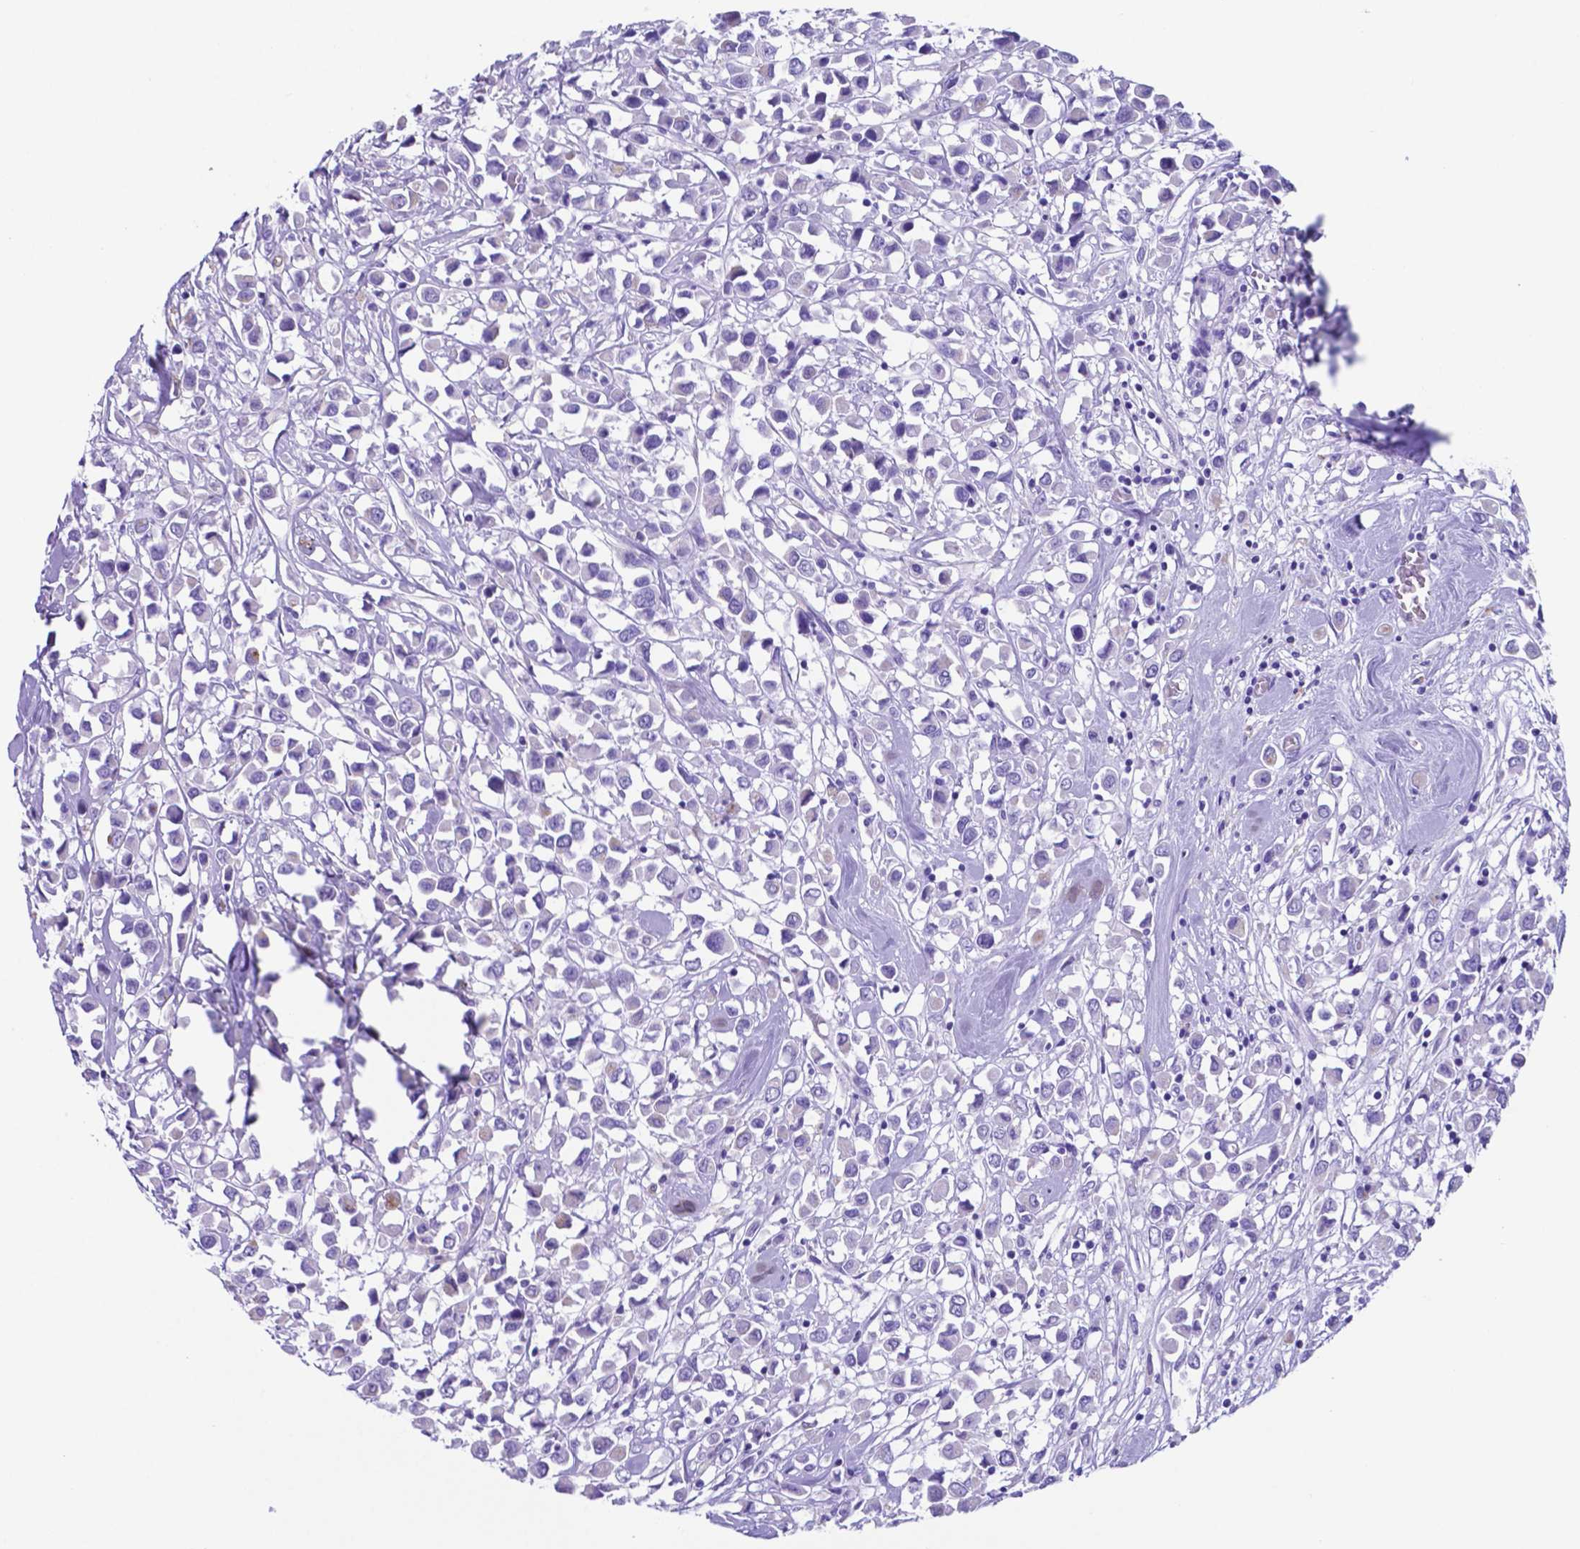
{"staining": {"intensity": "negative", "quantity": "none", "location": "none"}, "tissue": "breast cancer", "cell_type": "Tumor cells", "image_type": "cancer", "snomed": [{"axis": "morphology", "description": "Duct carcinoma"}, {"axis": "topography", "description": "Breast"}], "caption": "Immunohistochemistry micrograph of neoplastic tissue: human invasive ductal carcinoma (breast) stained with DAB (3,3'-diaminobenzidine) demonstrates no significant protein staining in tumor cells.", "gene": "DNAAF8", "patient": {"sex": "female", "age": 61}}